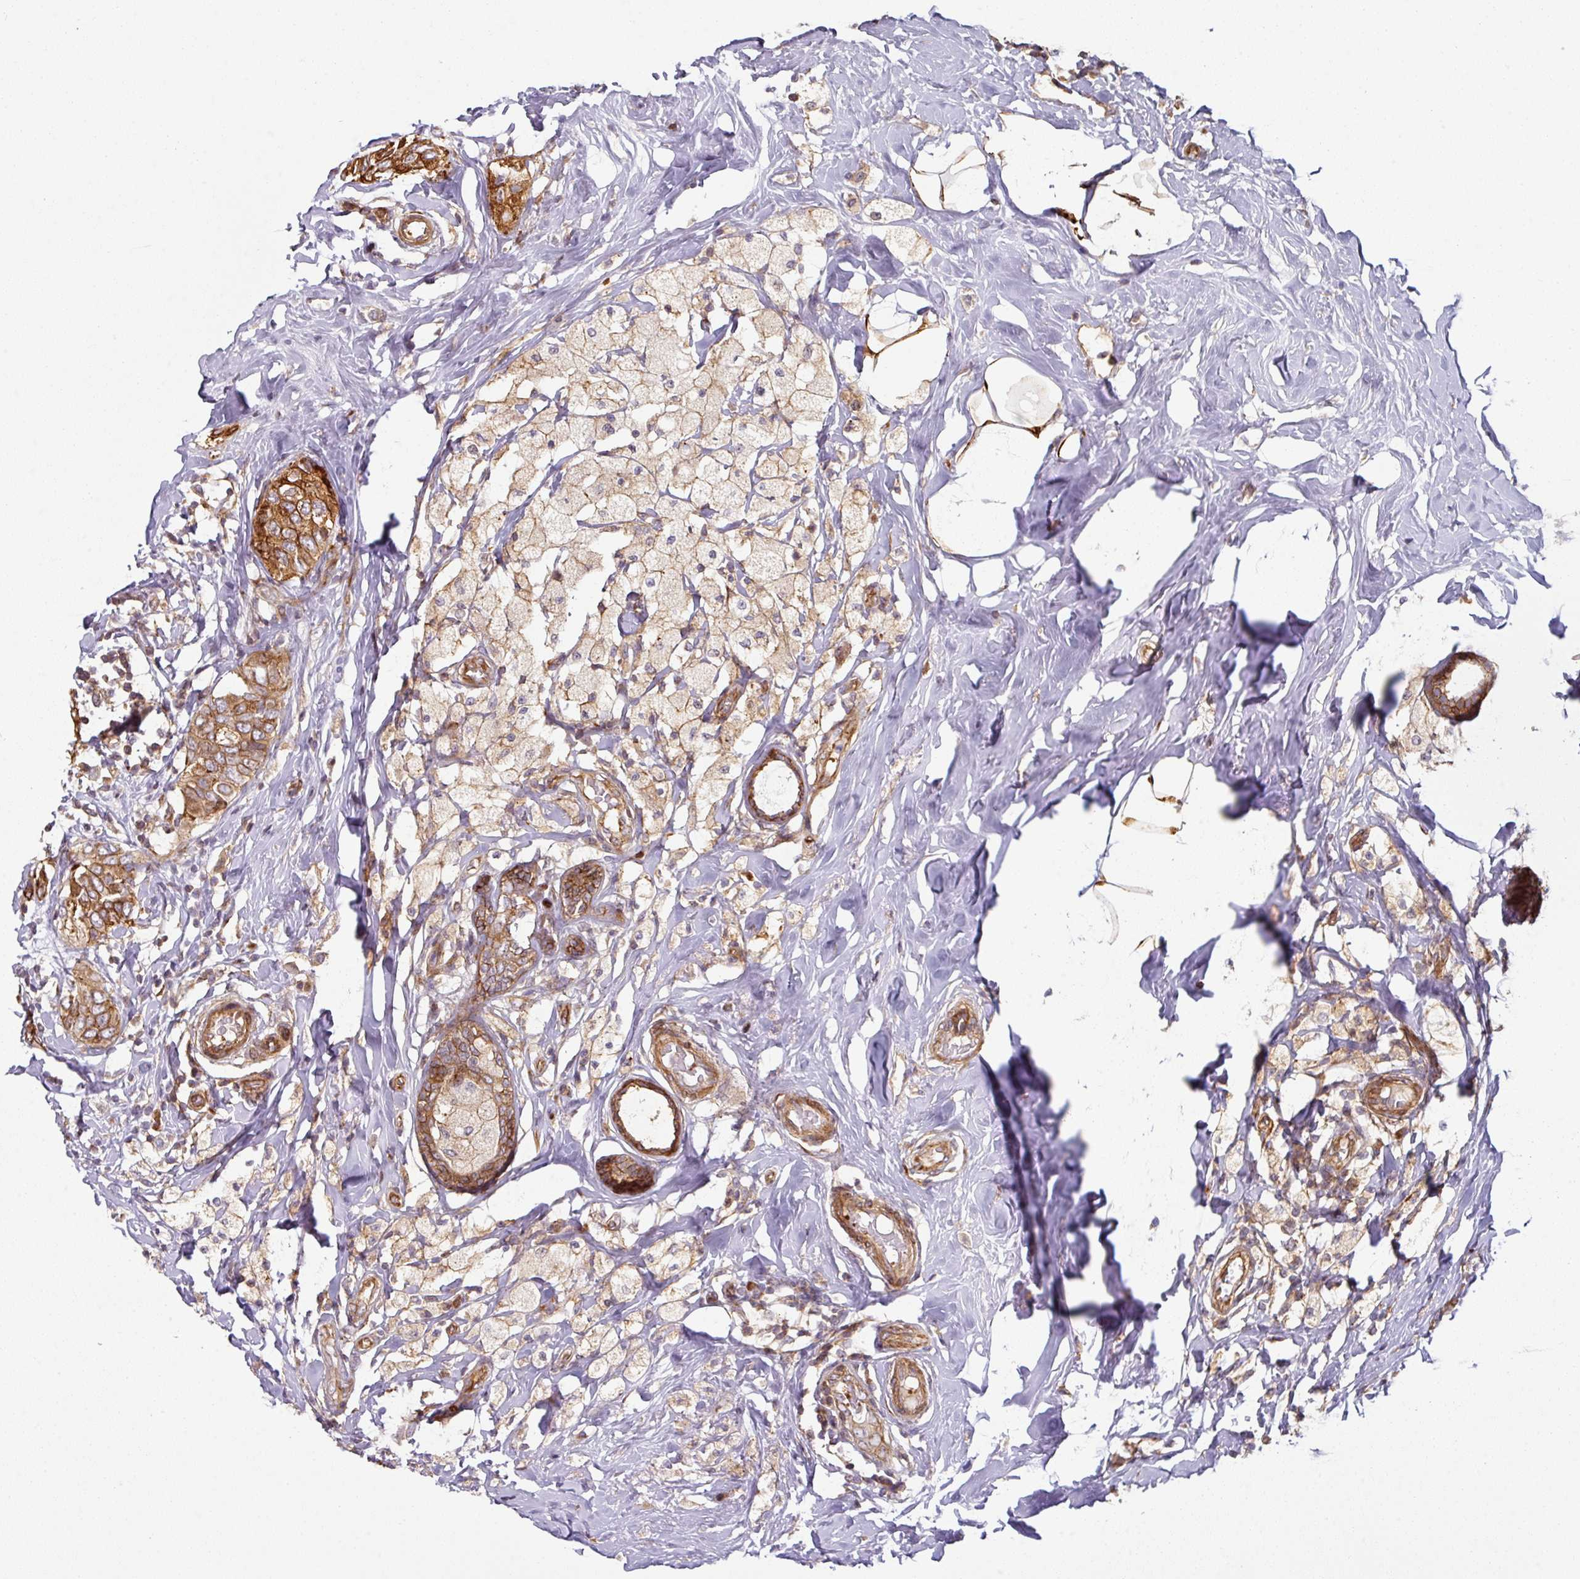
{"staining": {"intensity": "strong", "quantity": ">75%", "location": "cytoplasmic/membranous"}, "tissue": "breast cancer", "cell_type": "Tumor cells", "image_type": "cancer", "snomed": [{"axis": "morphology", "description": "Lobular carcinoma"}, {"axis": "topography", "description": "Breast"}], "caption": "DAB immunohistochemical staining of human lobular carcinoma (breast) exhibits strong cytoplasmic/membranous protein staining in approximately >75% of tumor cells. The protein of interest is shown in brown color, while the nuclei are stained blue.", "gene": "CASP2", "patient": {"sex": "female", "age": 51}}